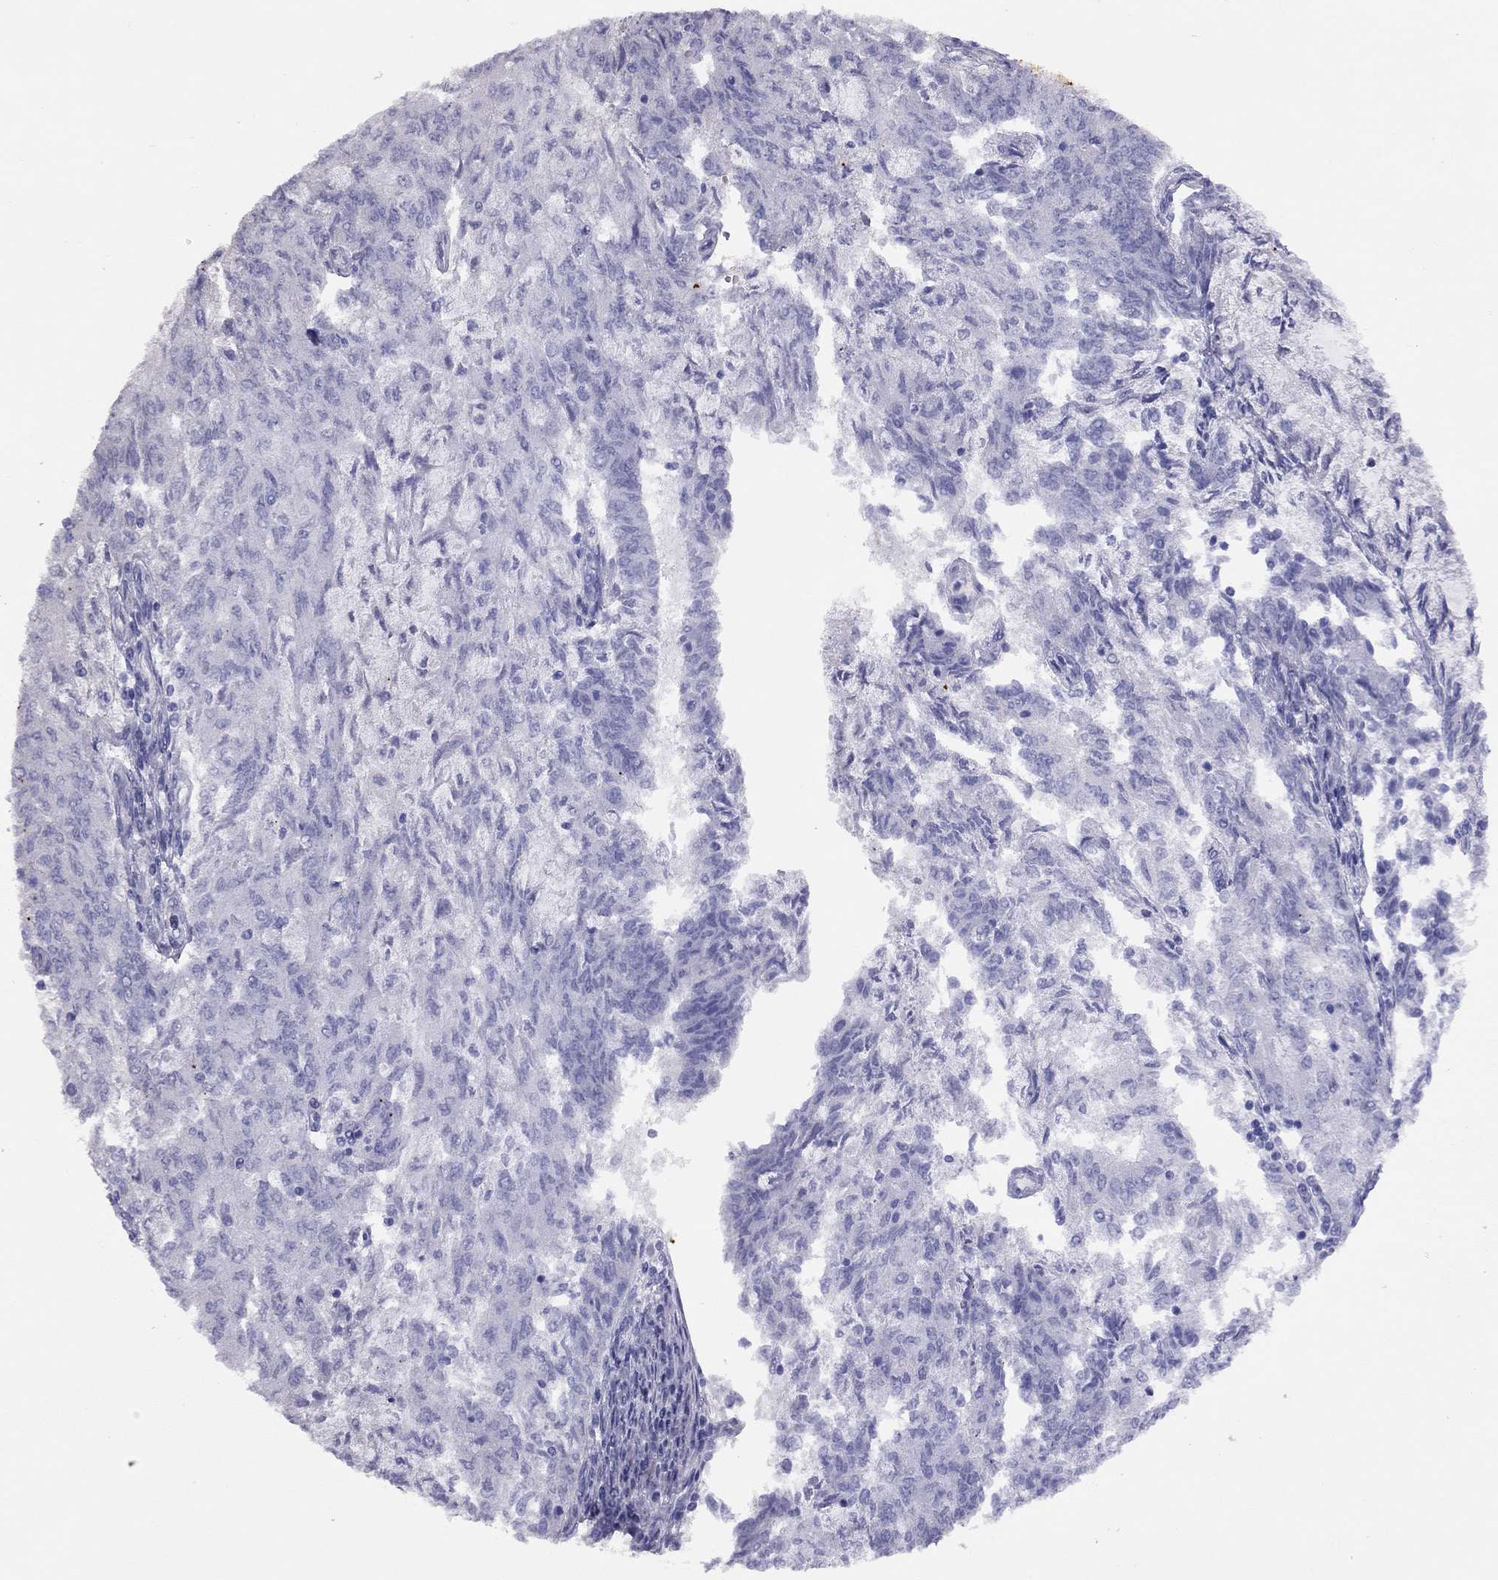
{"staining": {"intensity": "negative", "quantity": "none", "location": "none"}, "tissue": "endometrial cancer", "cell_type": "Tumor cells", "image_type": "cancer", "snomed": [{"axis": "morphology", "description": "Adenocarcinoma, NOS"}, {"axis": "topography", "description": "Endometrium"}], "caption": "This is an immunohistochemistry (IHC) micrograph of adenocarcinoma (endometrial). There is no positivity in tumor cells.", "gene": "LRIT2", "patient": {"sex": "female", "age": 82}}